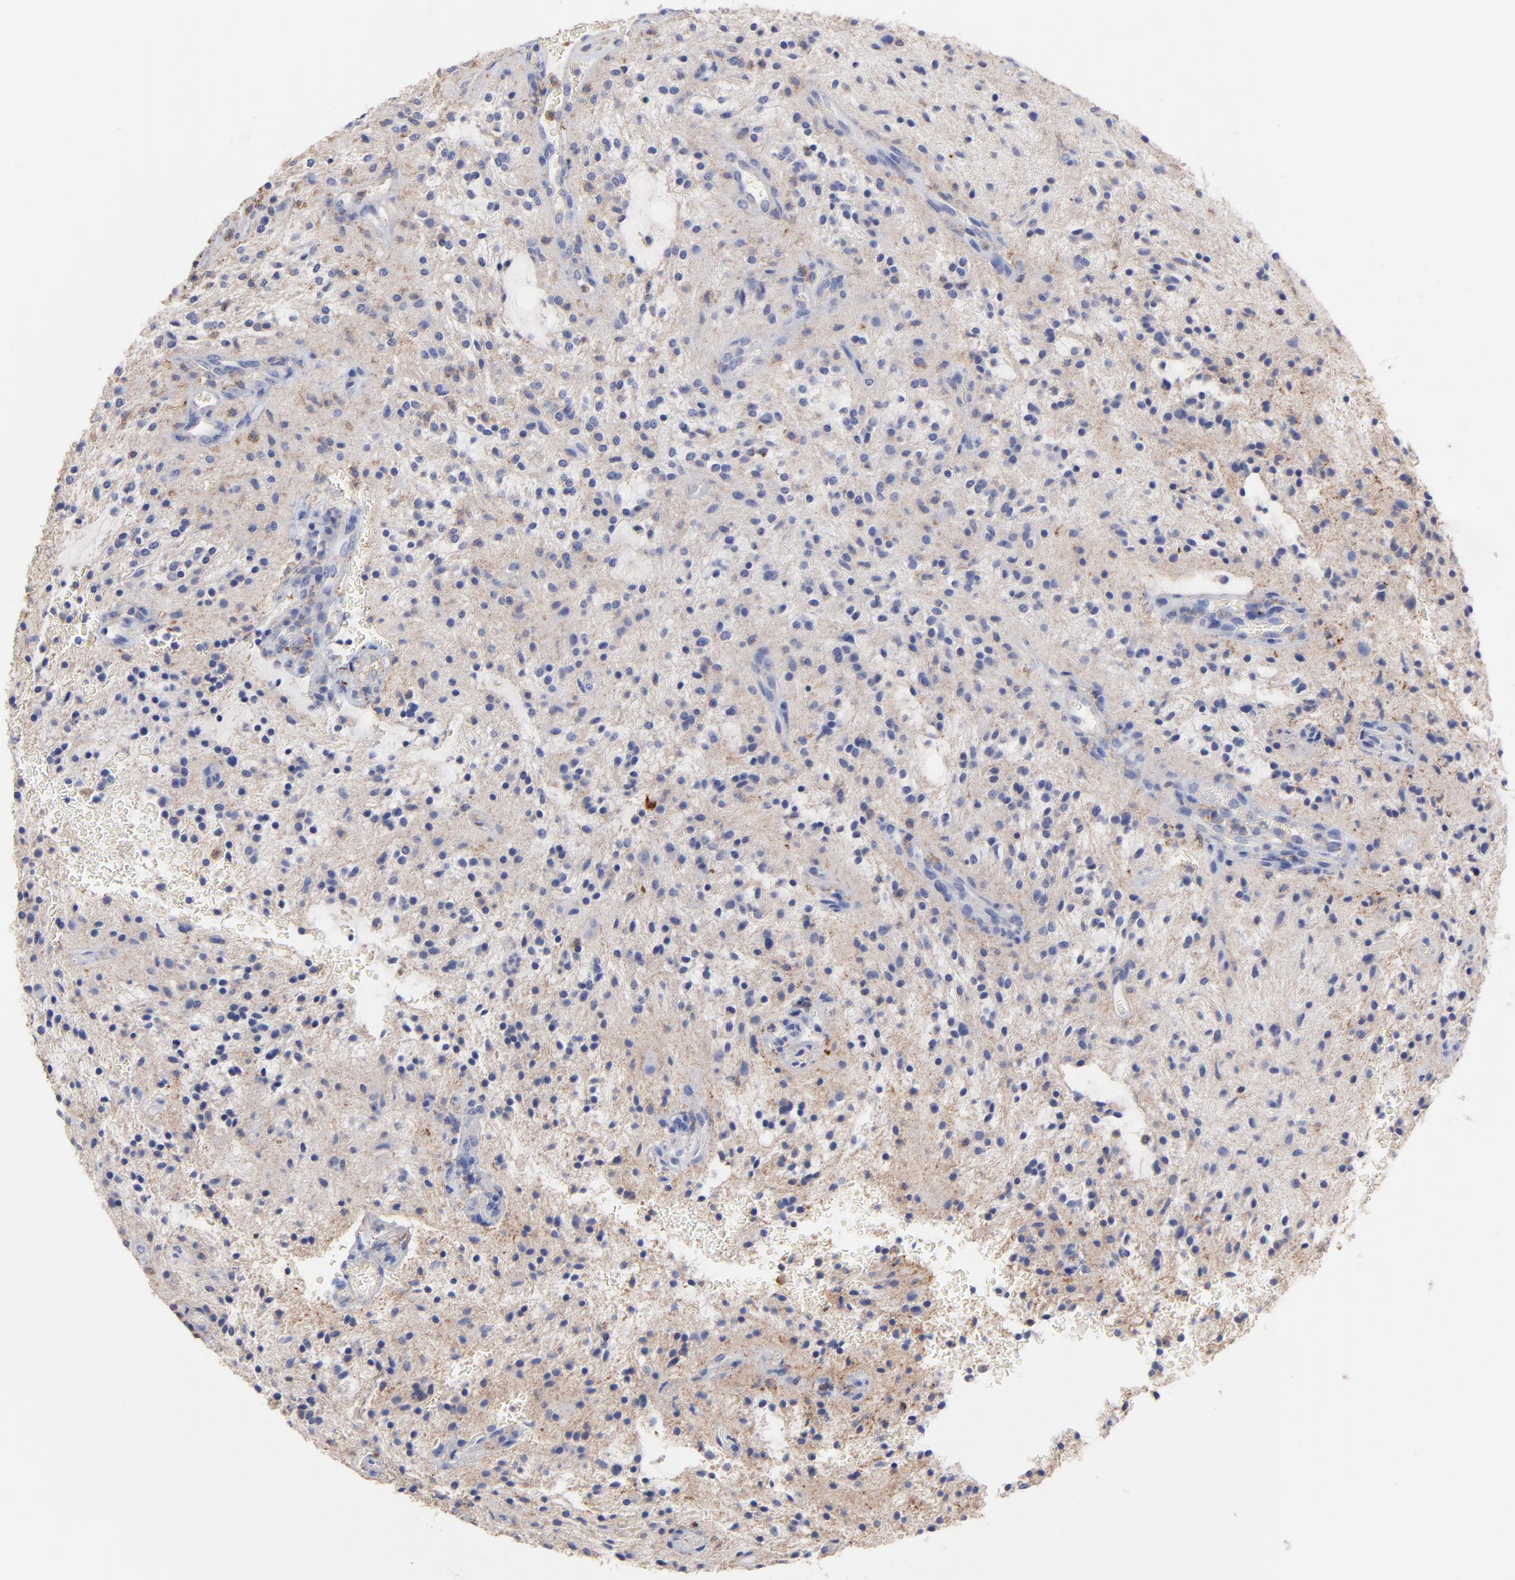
{"staining": {"intensity": "weak", "quantity": "25%-75%", "location": "cytoplasmic/membranous"}, "tissue": "glioma", "cell_type": "Tumor cells", "image_type": "cancer", "snomed": [{"axis": "morphology", "description": "Glioma, malignant, NOS"}, {"axis": "topography", "description": "Cerebellum"}], "caption": "There is low levels of weak cytoplasmic/membranous positivity in tumor cells of glioma, as demonstrated by immunohistochemical staining (brown color).", "gene": "ASL", "patient": {"sex": "female", "age": 10}}